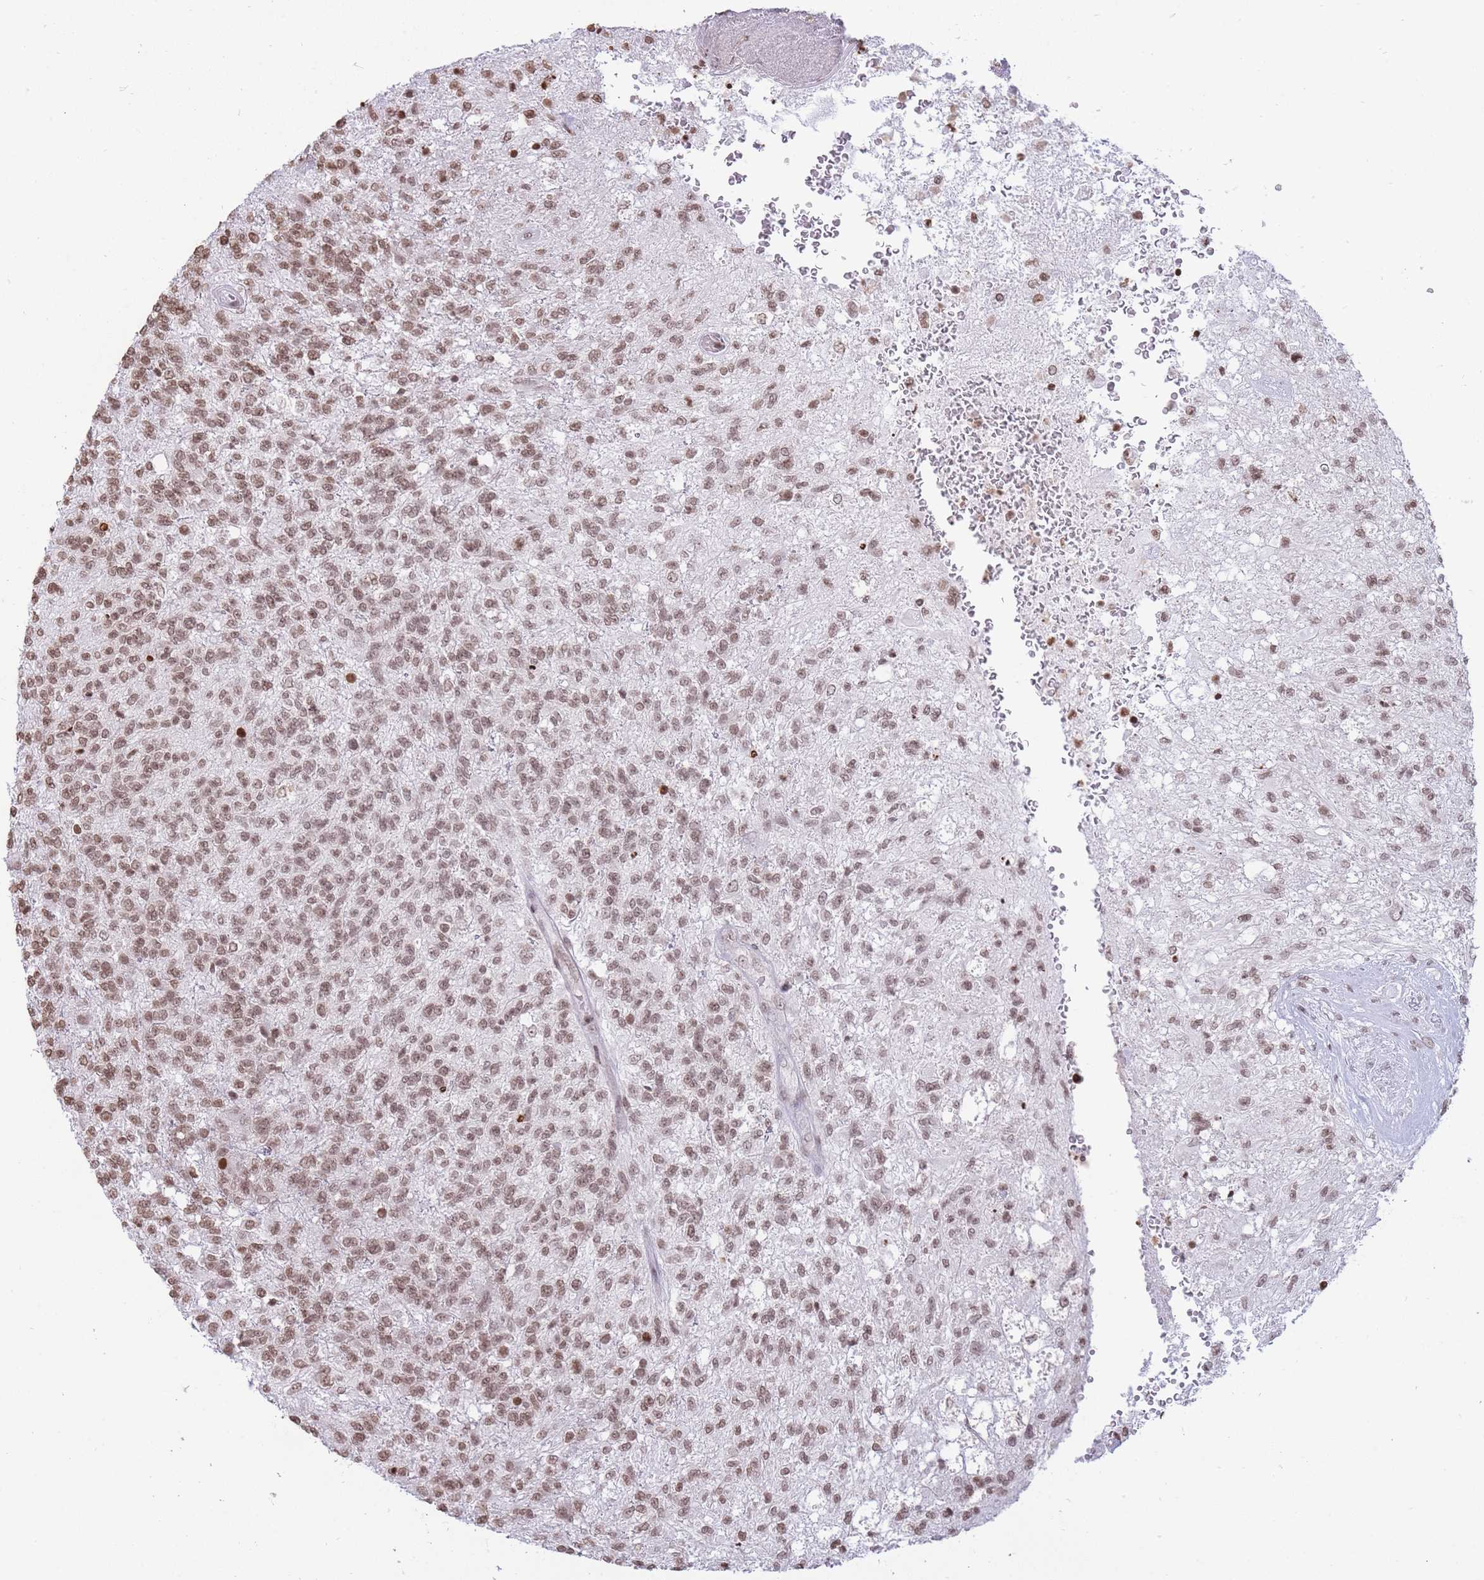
{"staining": {"intensity": "moderate", "quantity": ">75%", "location": "nuclear"}, "tissue": "glioma", "cell_type": "Tumor cells", "image_type": "cancer", "snomed": [{"axis": "morphology", "description": "Glioma, malignant, High grade"}, {"axis": "topography", "description": "Brain"}], "caption": "A brown stain highlights moderate nuclear staining of a protein in human glioma tumor cells. (DAB = brown stain, brightfield microscopy at high magnification).", "gene": "SHISAL1", "patient": {"sex": "male", "age": 56}}